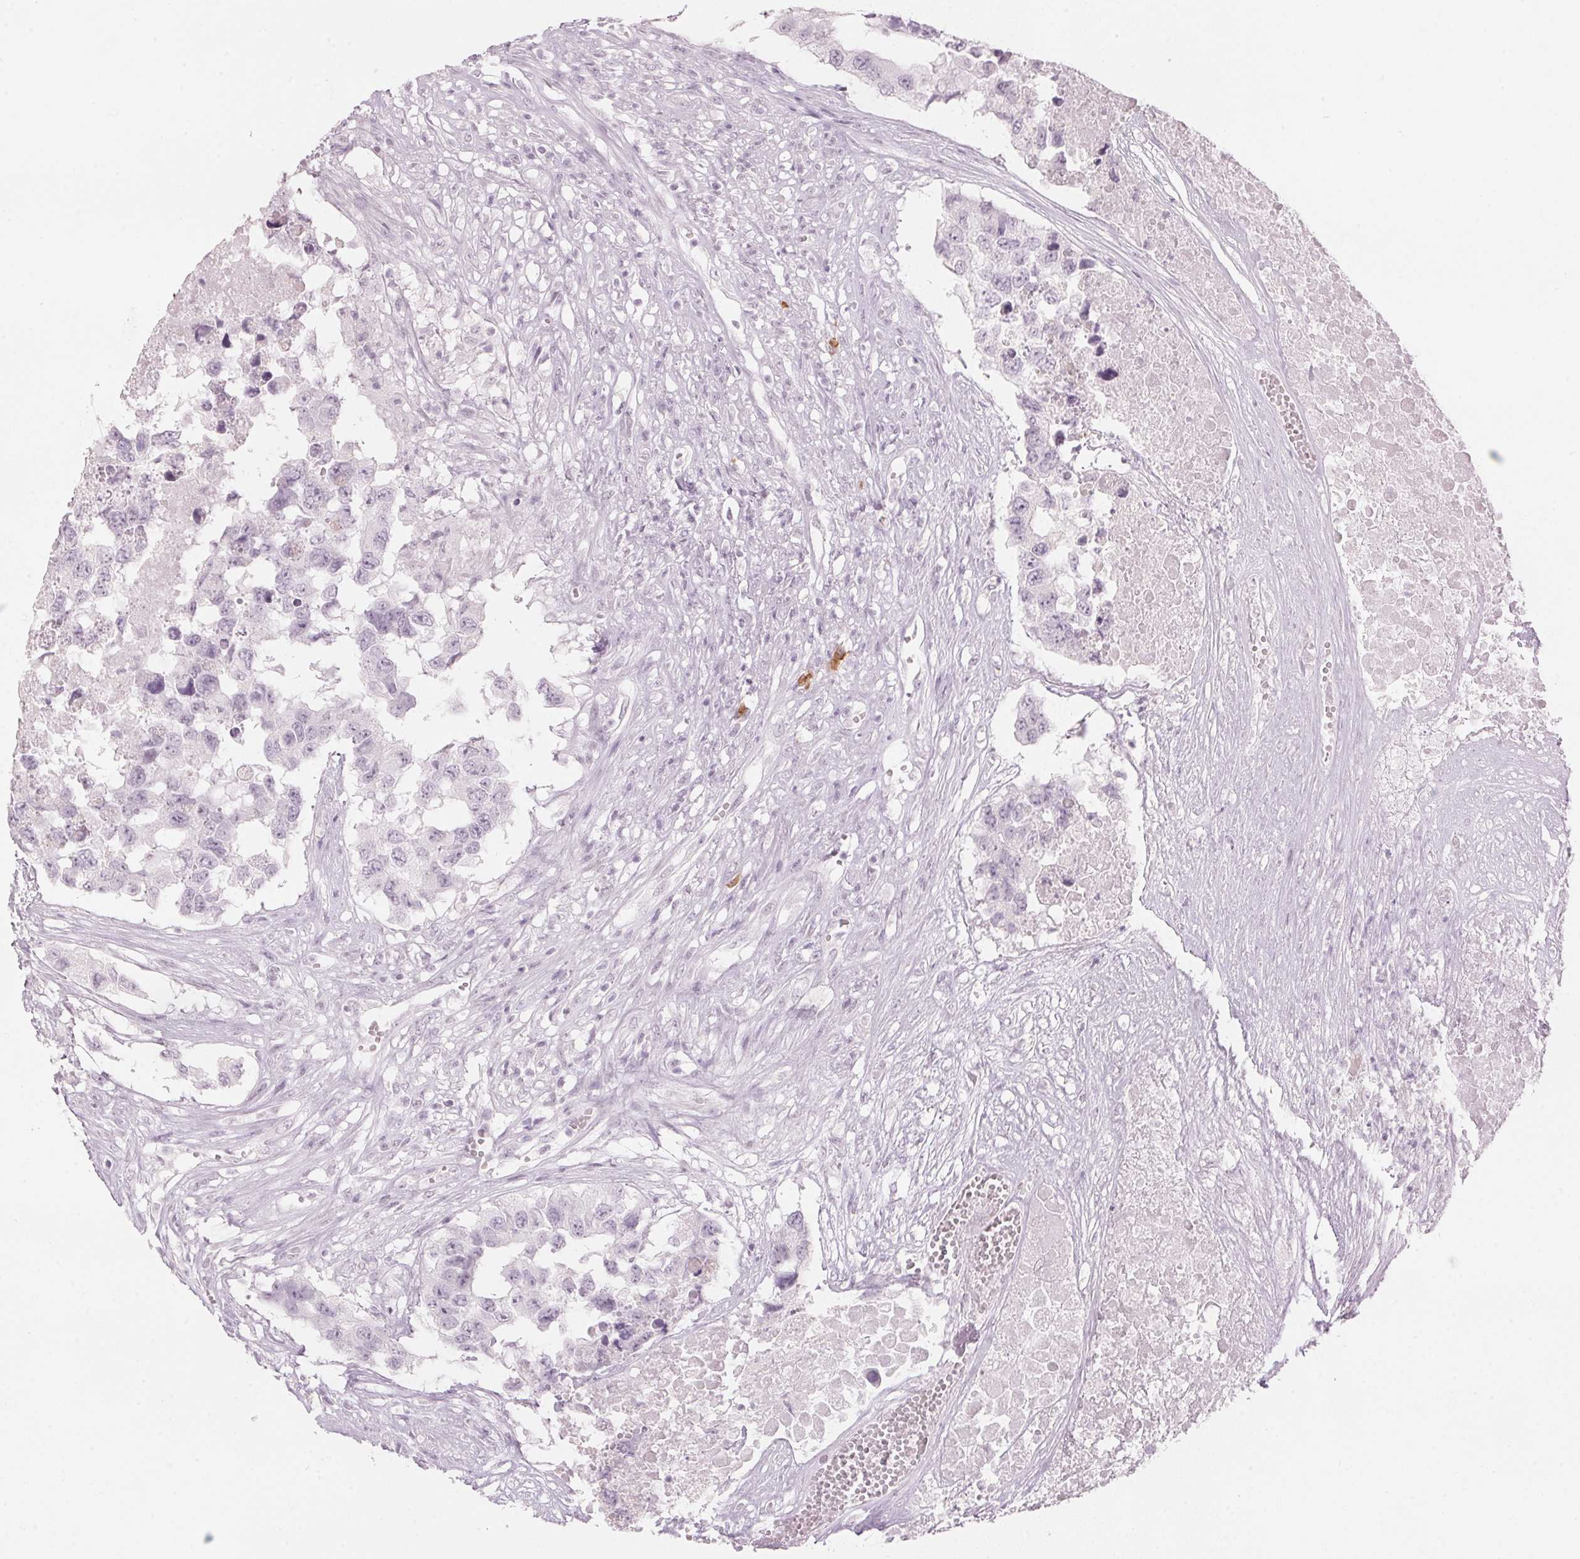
{"staining": {"intensity": "negative", "quantity": "none", "location": "none"}, "tissue": "testis cancer", "cell_type": "Tumor cells", "image_type": "cancer", "snomed": [{"axis": "morphology", "description": "Carcinoma, Embryonal, NOS"}, {"axis": "topography", "description": "Testis"}], "caption": "Tumor cells are negative for brown protein staining in testis embryonal carcinoma. (IHC, brightfield microscopy, high magnification).", "gene": "SCTR", "patient": {"sex": "male", "age": 83}}